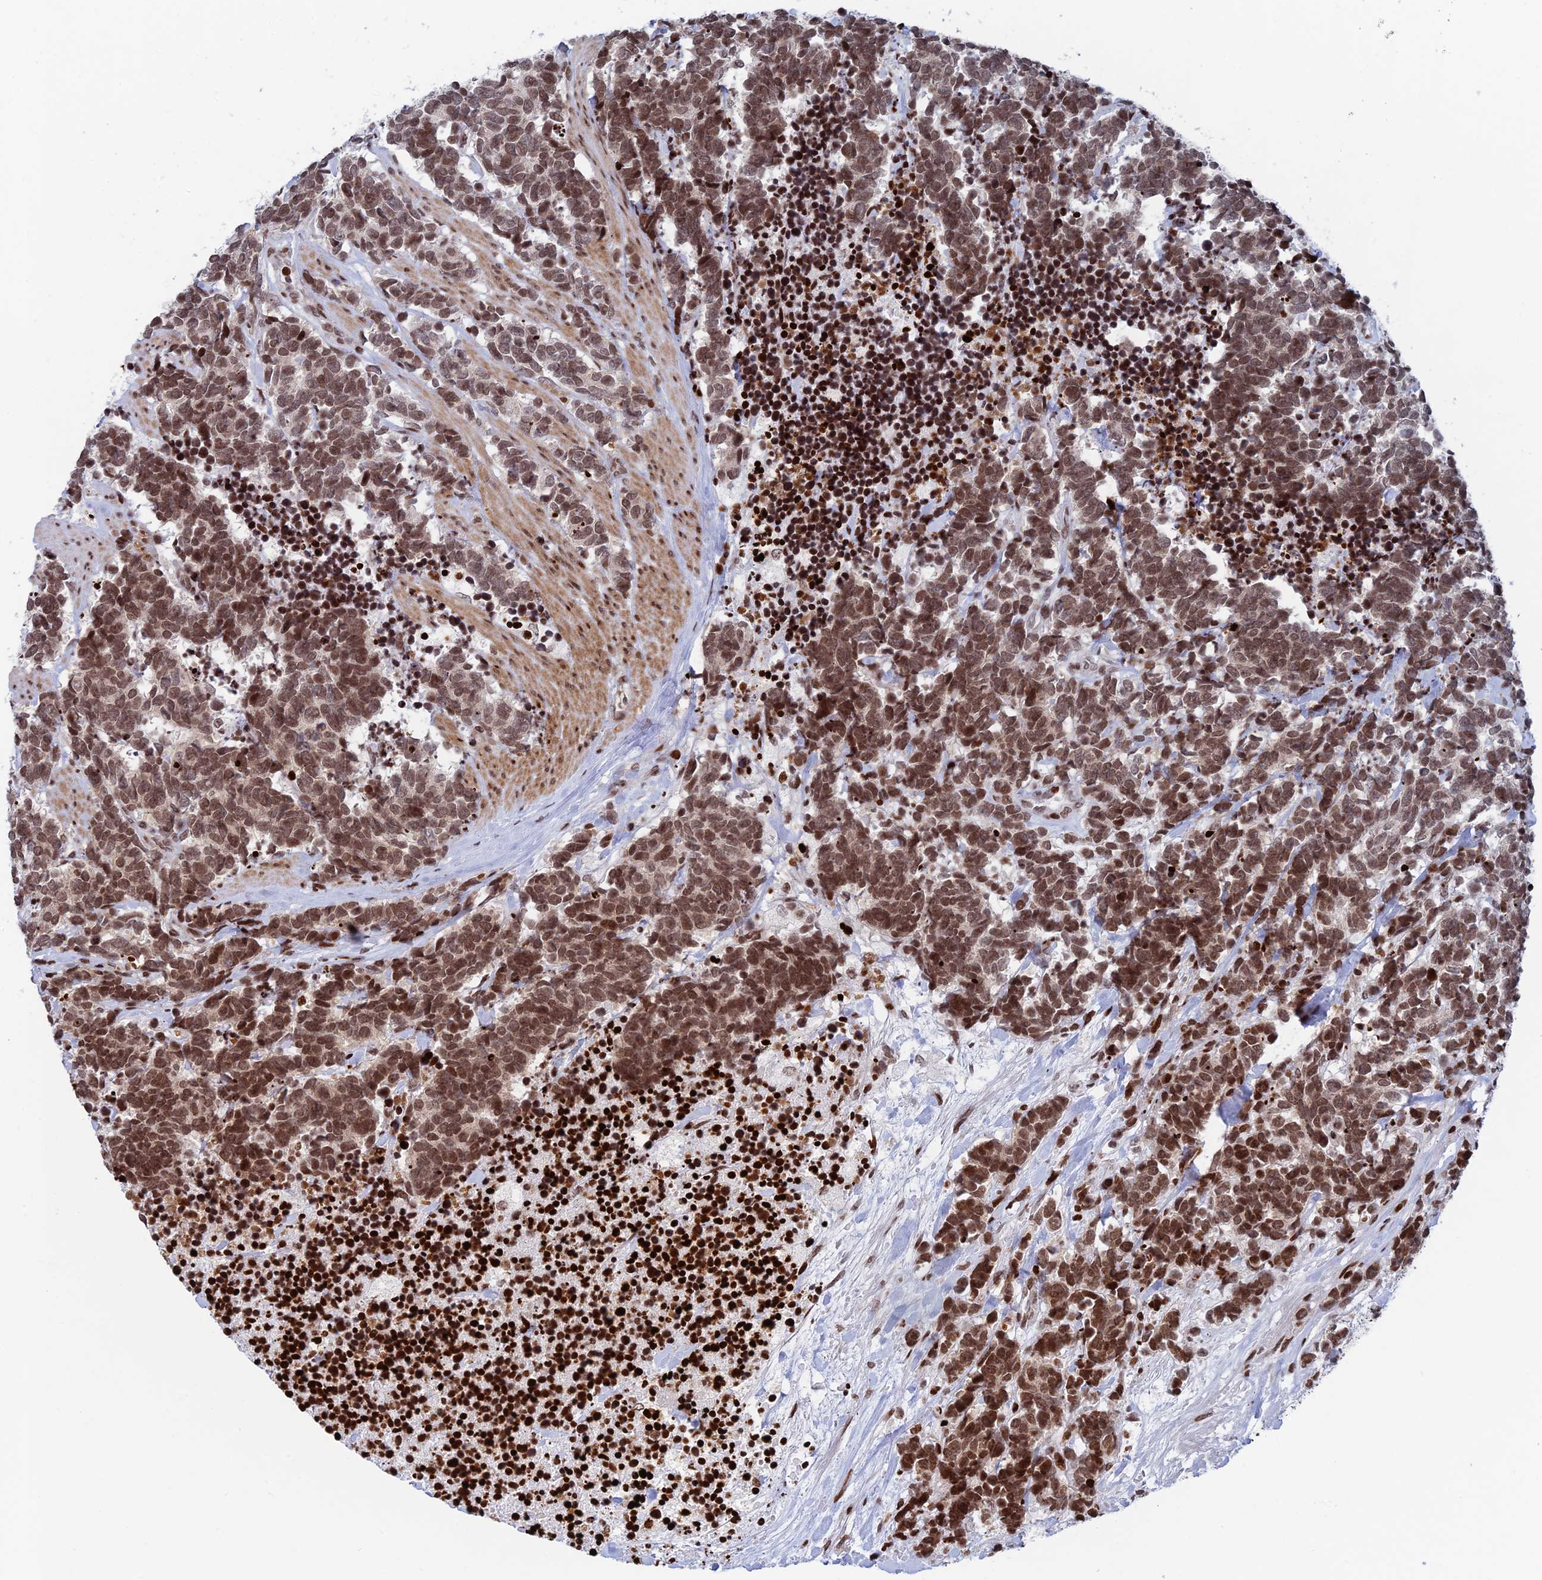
{"staining": {"intensity": "moderate", "quantity": ">75%", "location": "nuclear"}, "tissue": "carcinoid", "cell_type": "Tumor cells", "image_type": "cancer", "snomed": [{"axis": "morphology", "description": "Carcinoma, NOS"}, {"axis": "morphology", "description": "Carcinoid, malignant, NOS"}, {"axis": "topography", "description": "Prostate"}], "caption": "Carcinoma tissue displays moderate nuclear positivity in about >75% of tumor cells The protein of interest is shown in brown color, while the nuclei are stained blue.", "gene": "RPAP1", "patient": {"sex": "male", "age": 57}}